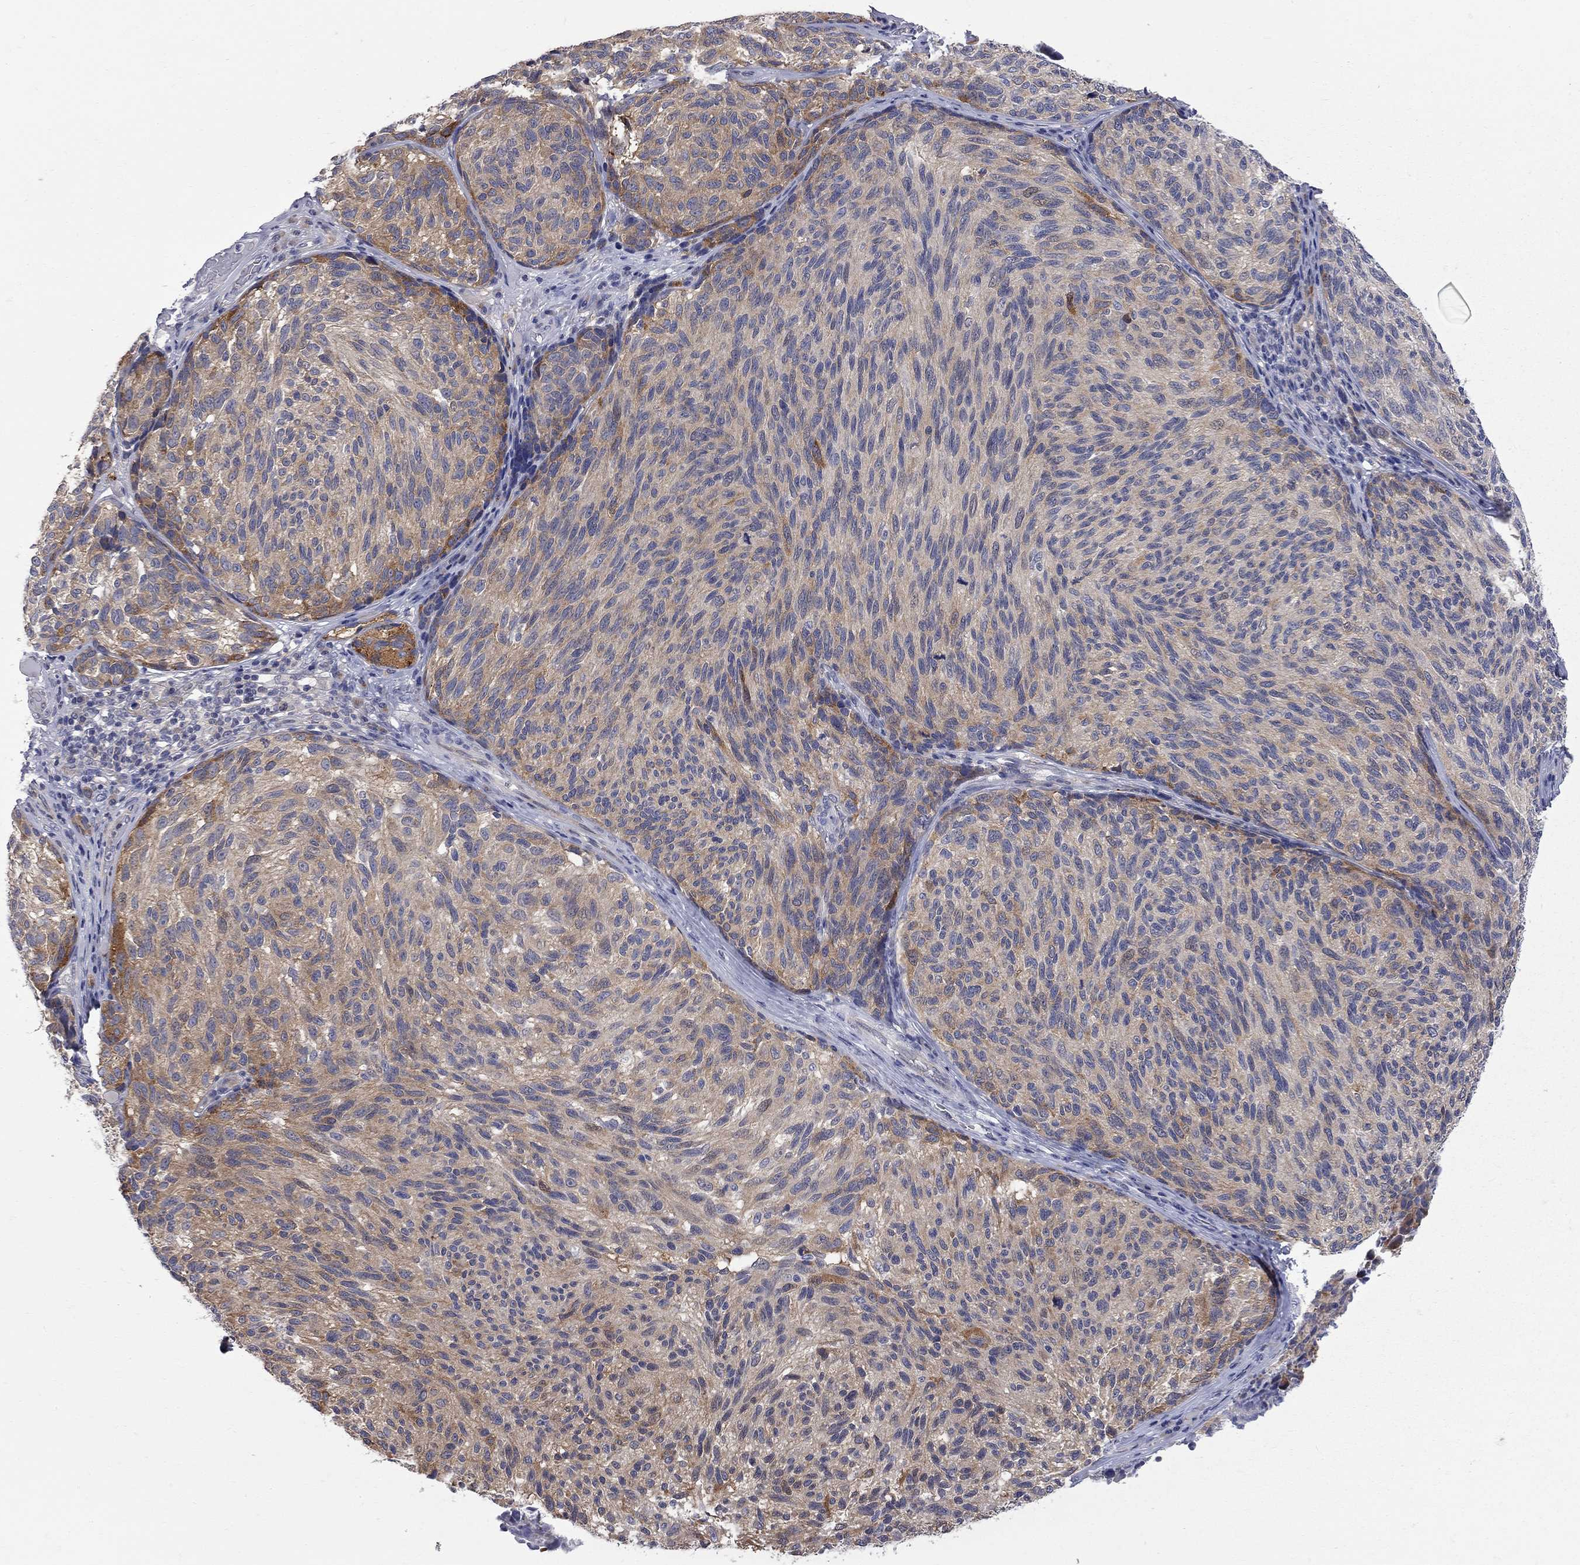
{"staining": {"intensity": "moderate", "quantity": "25%-75%", "location": "cytoplasmic/membranous"}, "tissue": "melanoma", "cell_type": "Tumor cells", "image_type": "cancer", "snomed": [{"axis": "morphology", "description": "Malignant melanoma, NOS"}, {"axis": "topography", "description": "Skin"}], "caption": "Melanoma stained with DAB (3,3'-diaminobenzidine) immunohistochemistry displays medium levels of moderate cytoplasmic/membranous expression in approximately 25%-75% of tumor cells.", "gene": "GALNT8", "patient": {"sex": "female", "age": 73}}